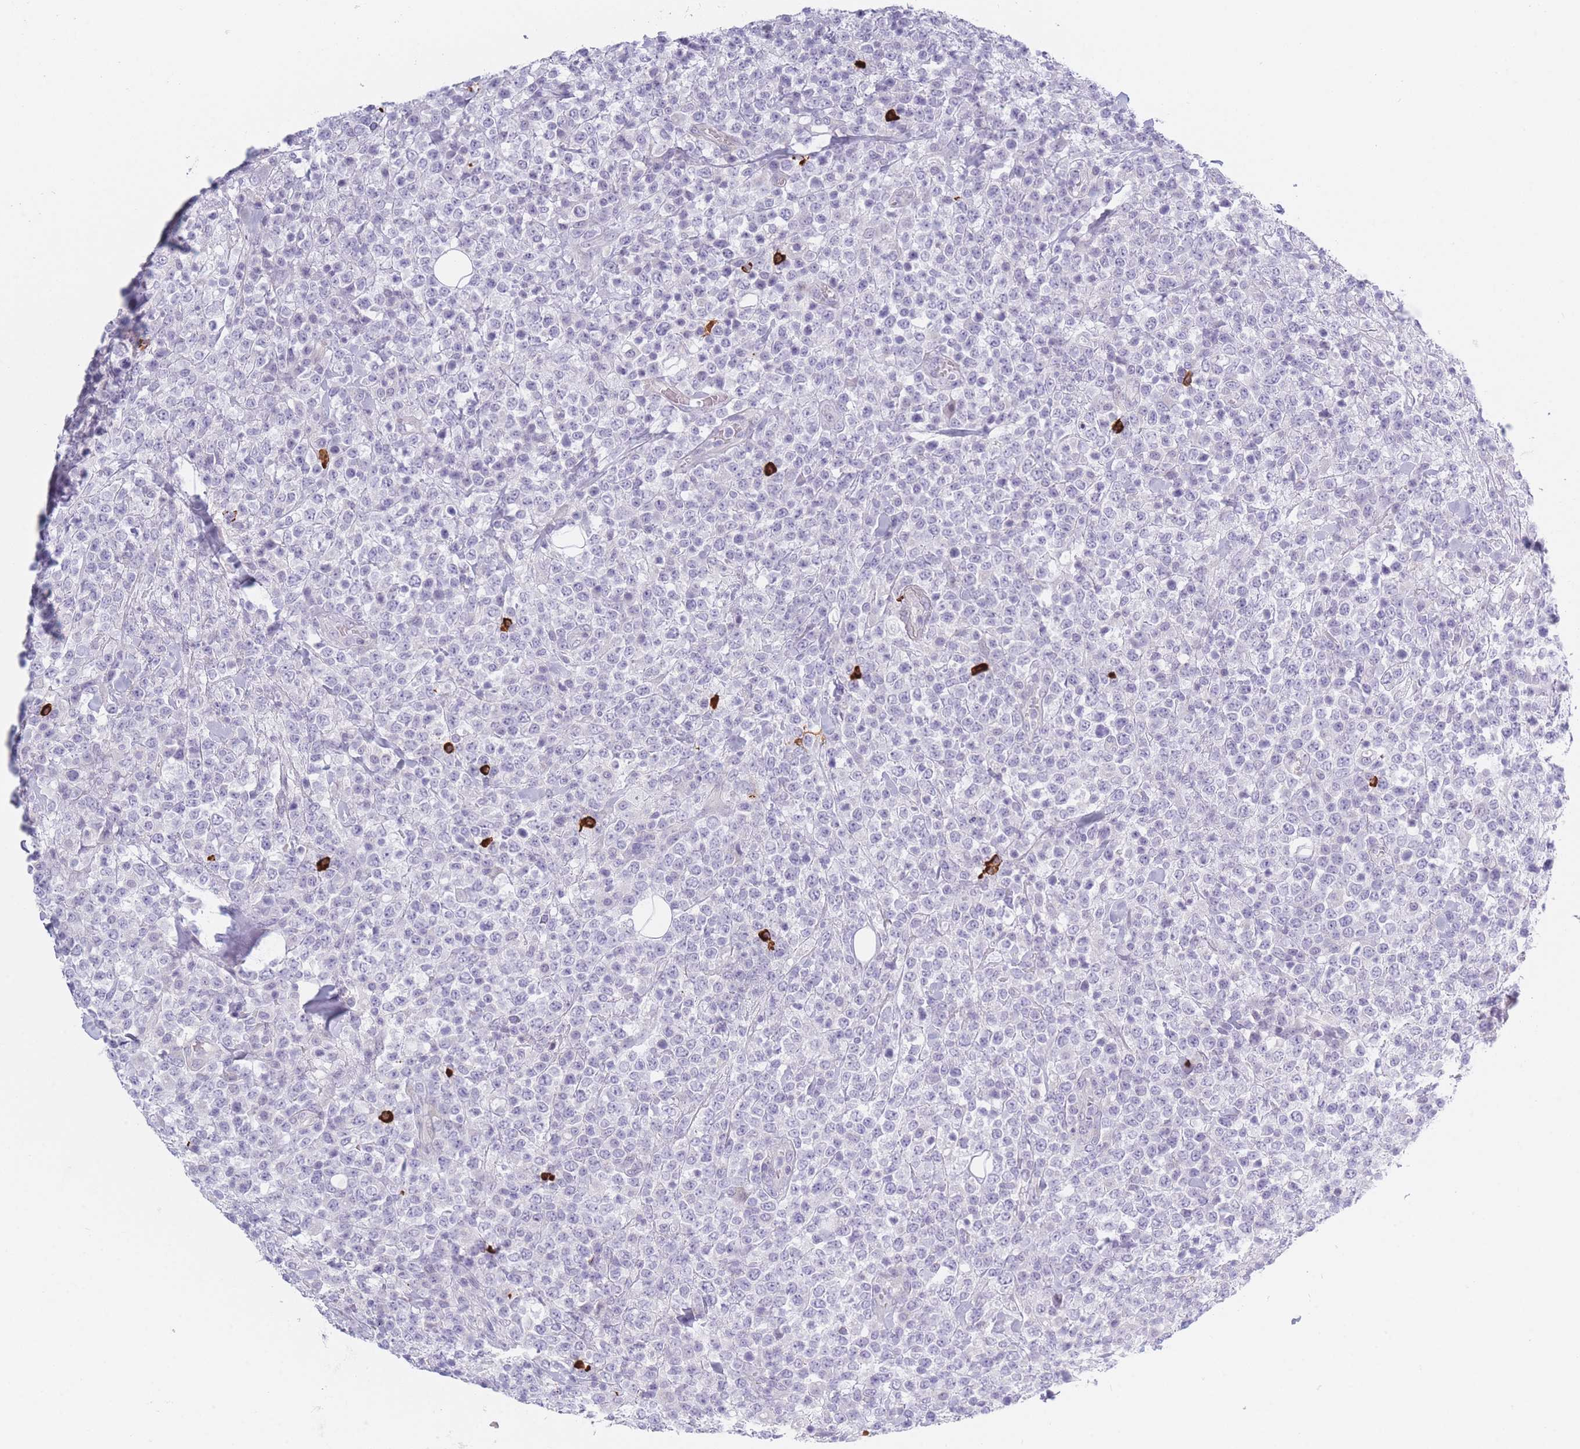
{"staining": {"intensity": "negative", "quantity": "none", "location": "none"}, "tissue": "lymphoma", "cell_type": "Tumor cells", "image_type": "cancer", "snomed": [{"axis": "morphology", "description": "Malignant lymphoma, non-Hodgkin's type, High grade"}, {"axis": "topography", "description": "Colon"}], "caption": "Tumor cells are negative for brown protein staining in malignant lymphoma, non-Hodgkin's type (high-grade).", "gene": "PLEKHG2", "patient": {"sex": "female", "age": 53}}